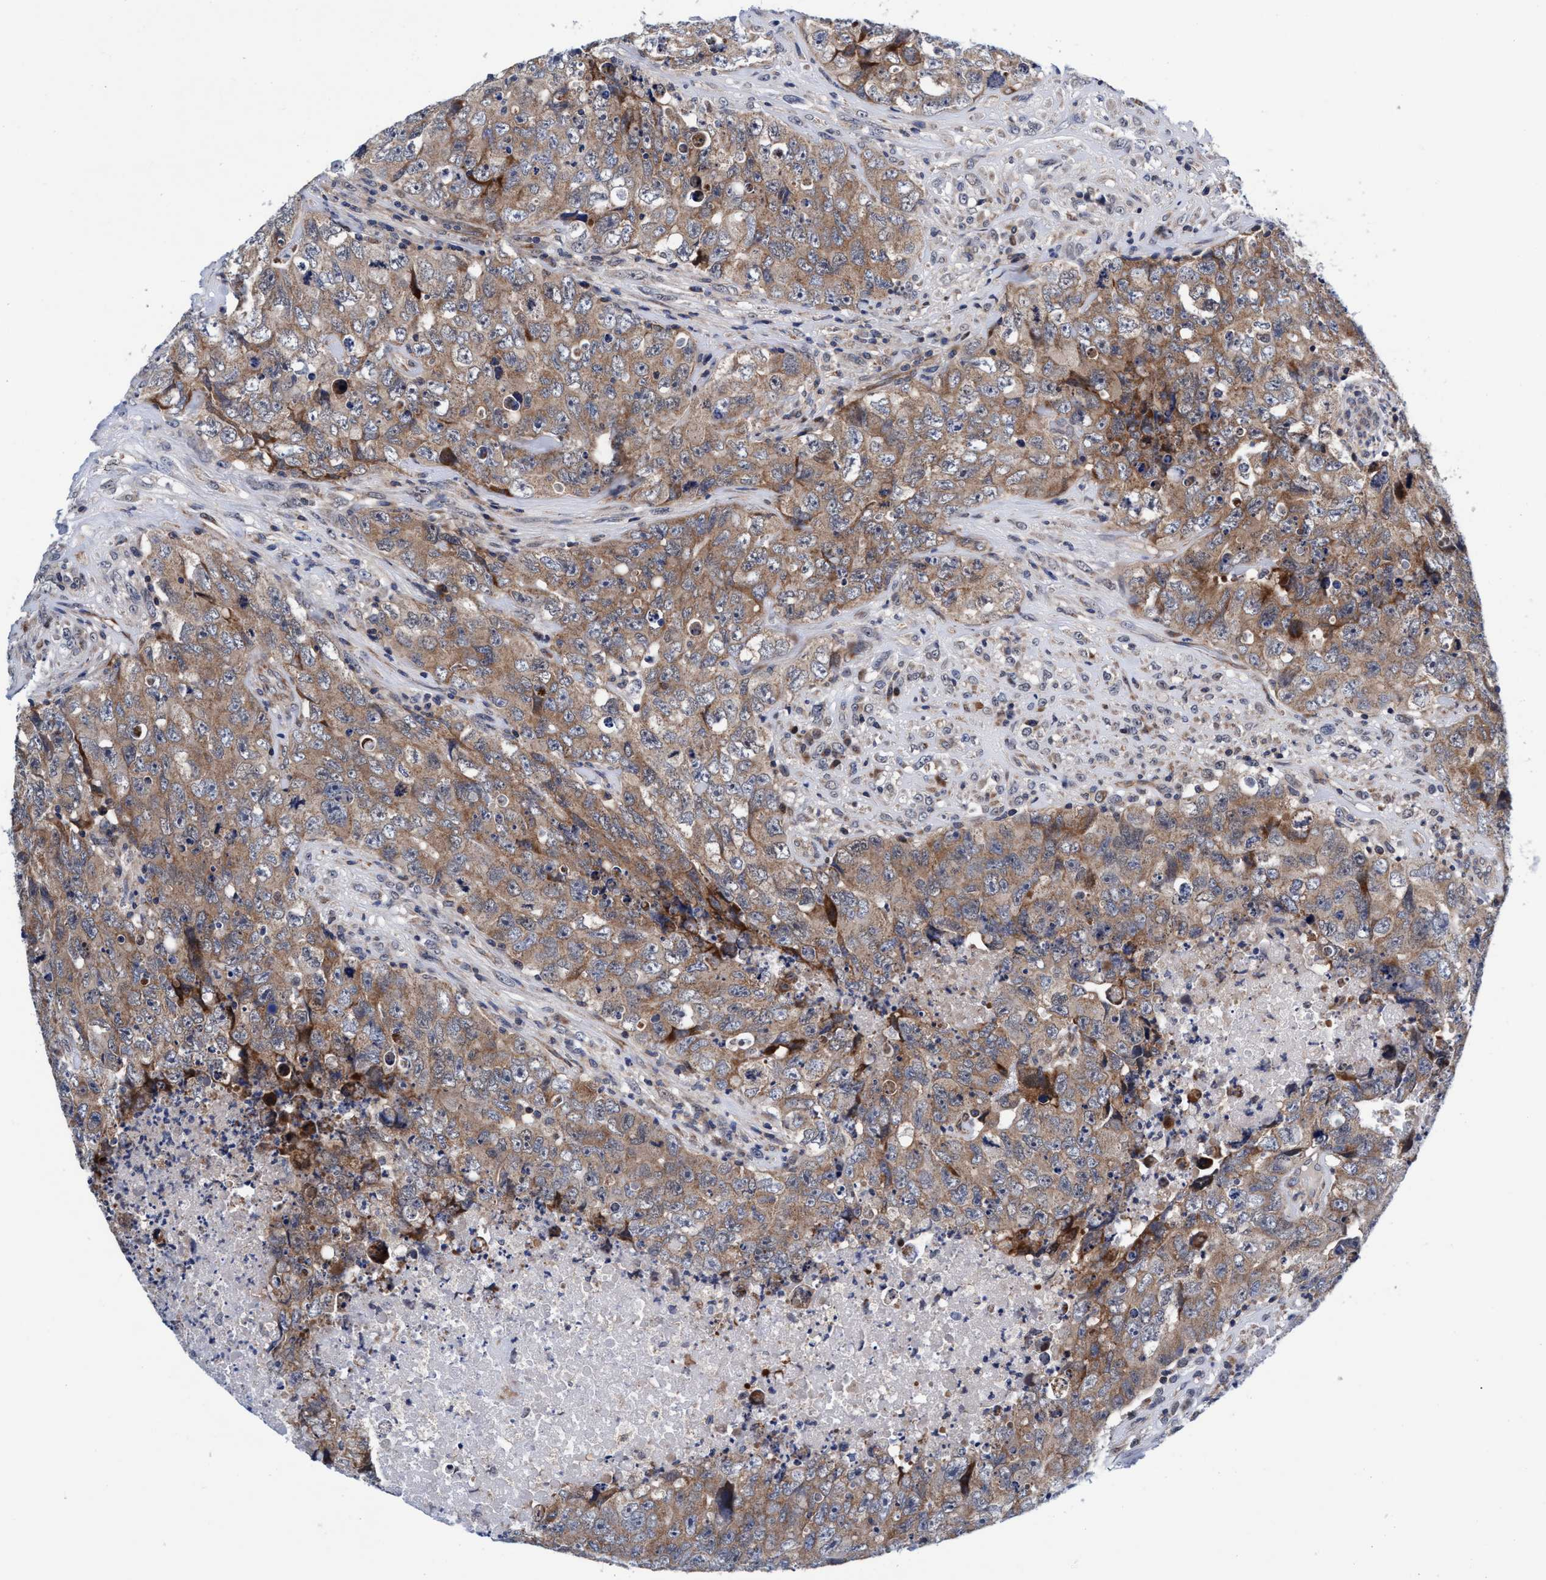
{"staining": {"intensity": "weak", "quantity": ">75%", "location": "cytoplasmic/membranous"}, "tissue": "testis cancer", "cell_type": "Tumor cells", "image_type": "cancer", "snomed": [{"axis": "morphology", "description": "Carcinoma, Embryonal, NOS"}, {"axis": "topography", "description": "Testis"}], "caption": "Immunohistochemical staining of testis embryonal carcinoma reveals weak cytoplasmic/membranous protein expression in about >75% of tumor cells. The staining is performed using DAB brown chromogen to label protein expression. The nuclei are counter-stained blue using hematoxylin.", "gene": "AGAP2", "patient": {"sex": "male", "age": 32}}